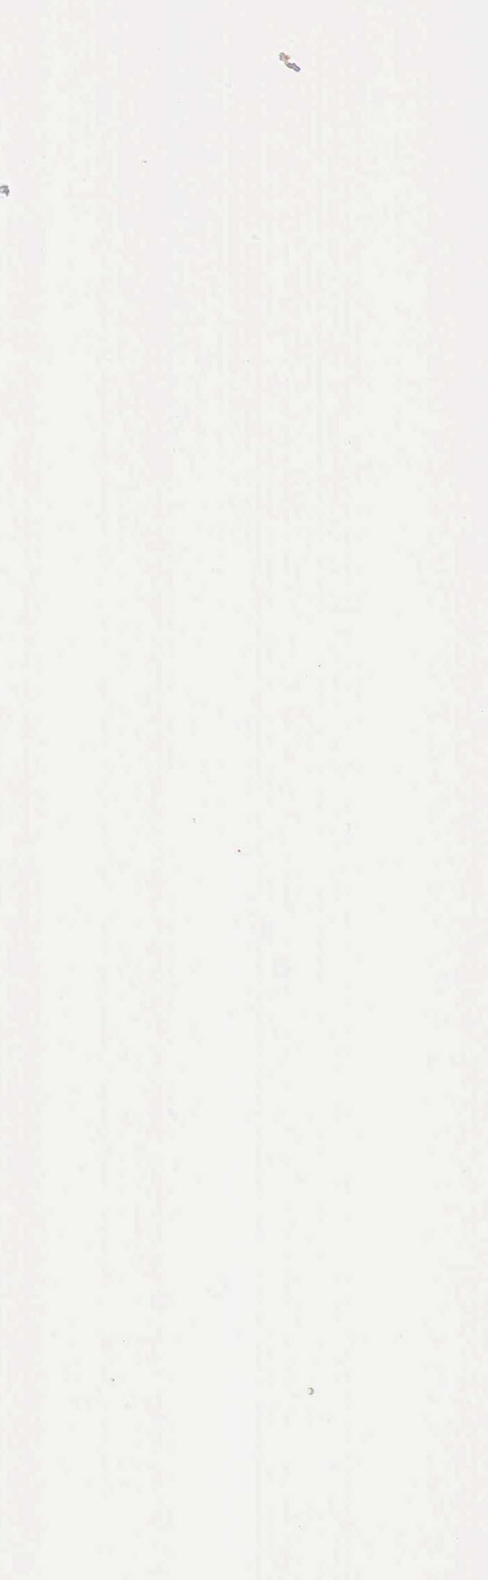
{"staining": {"intensity": "weak", "quantity": ">75%", "location": "nuclear"}, "tissue": "spleen", "cell_type": "Cells in red pulp", "image_type": "normal", "snomed": [{"axis": "morphology", "description": "Normal tissue, NOS"}, {"axis": "topography", "description": "Spleen"}], "caption": "DAB immunohistochemical staining of benign spleen shows weak nuclear protein positivity in approximately >75% of cells in red pulp. (brown staining indicates protein expression, while blue staining denotes nuclei).", "gene": "GPKOW", "patient": {"sex": "female", "age": 21}}